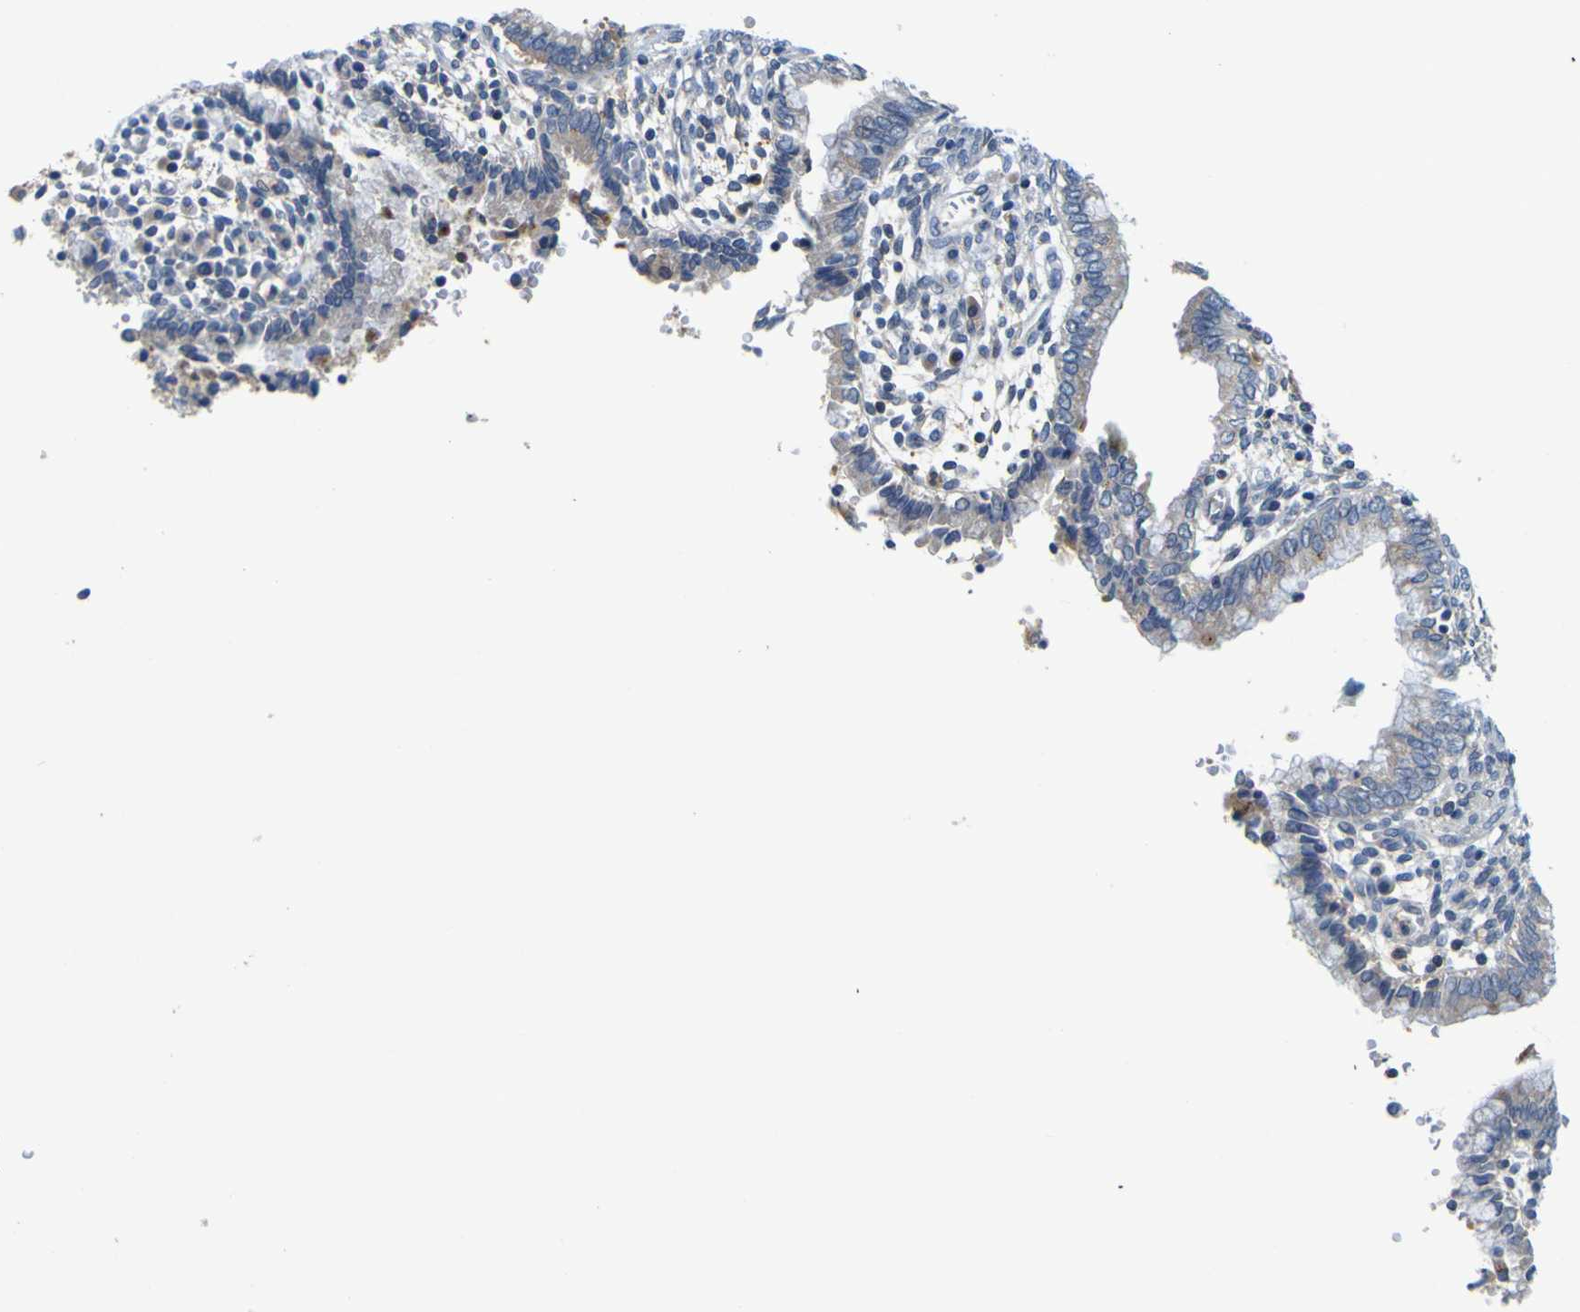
{"staining": {"intensity": "moderate", "quantity": "<25%", "location": "cytoplasmic/membranous"}, "tissue": "cervical cancer", "cell_type": "Tumor cells", "image_type": "cancer", "snomed": [{"axis": "morphology", "description": "Adenocarcinoma, NOS"}, {"axis": "topography", "description": "Cervix"}], "caption": "DAB immunohistochemical staining of cervical cancer (adenocarcinoma) reveals moderate cytoplasmic/membranous protein positivity in approximately <25% of tumor cells.", "gene": "TNIK", "patient": {"sex": "female", "age": 44}}